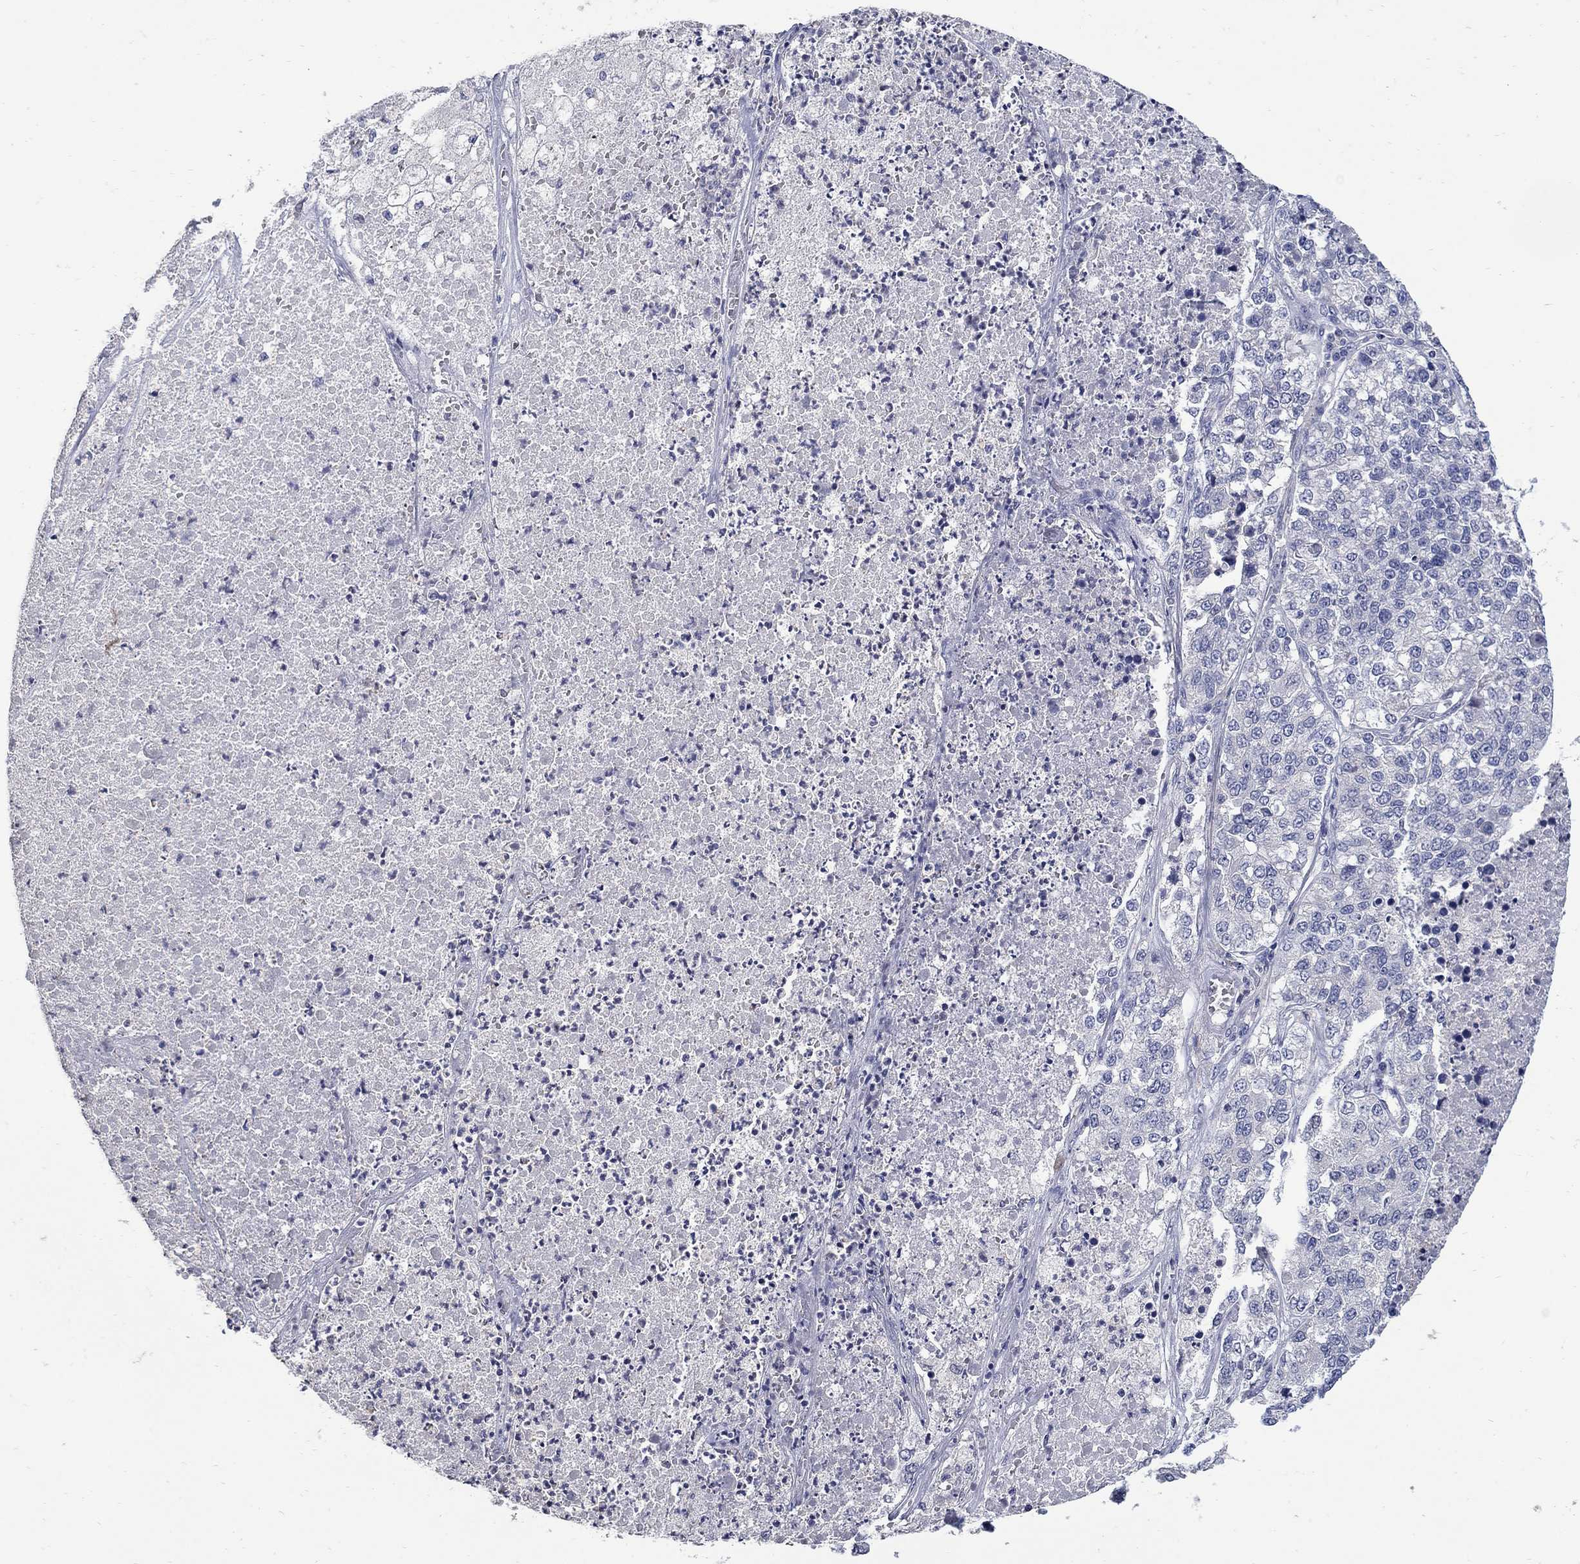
{"staining": {"intensity": "negative", "quantity": "none", "location": "none"}, "tissue": "lung cancer", "cell_type": "Tumor cells", "image_type": "cancer", "snomed": [{"axis": "morphology", "description": "Adenocarcinoma, NOS"}, {"axis": "topography", "description": "Lung"}], "caption": "Immunohistochemical staining of human lung cancer (adenocarcinoma) displays no significant positivity in tumor cells.", "gene": "CETN1", "patient": {"sex": "male", "age": 49}}